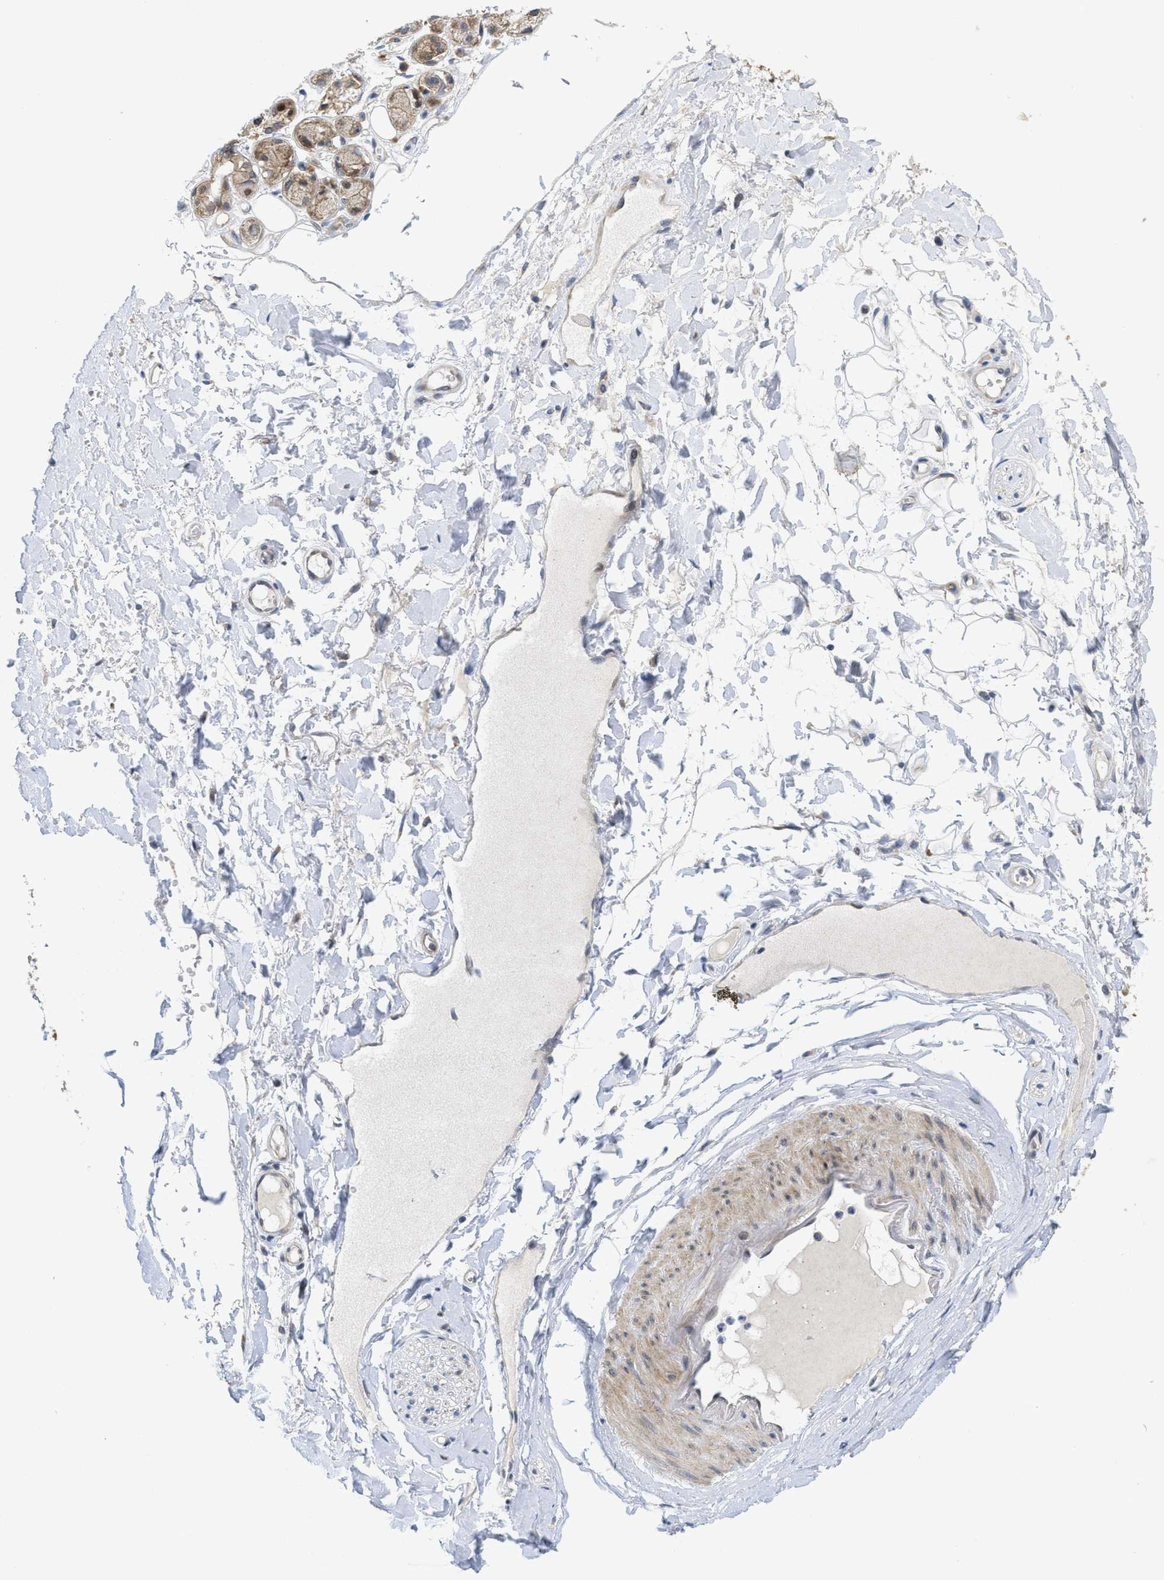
{"staining": {"intensity": "moderate", "quantity": ">75%", "location": "cytoplasmic/membranous"}, "tissue": "adipose tissue", "cell_type": "Adipocytes", "image_type": "normal", "snomed": [{"axis": "morphology", "description": "Normal tissue, NOS"}, {"axis": "morphology", "description": "Inflammation, NOS"}, {"axis": "topography", "description": "Salivary gland"}, {"axis": "topography", "description": "Peripheral nerve tissue"}], "caption": "A medium amount of moderate cytoplasmic/membranous positivity is appreciated in approximately >75% of adipocytes in unremarkable adipose tissue.", "gene": "CDPF1", "patient": {"sex": "female", "age": 75}}